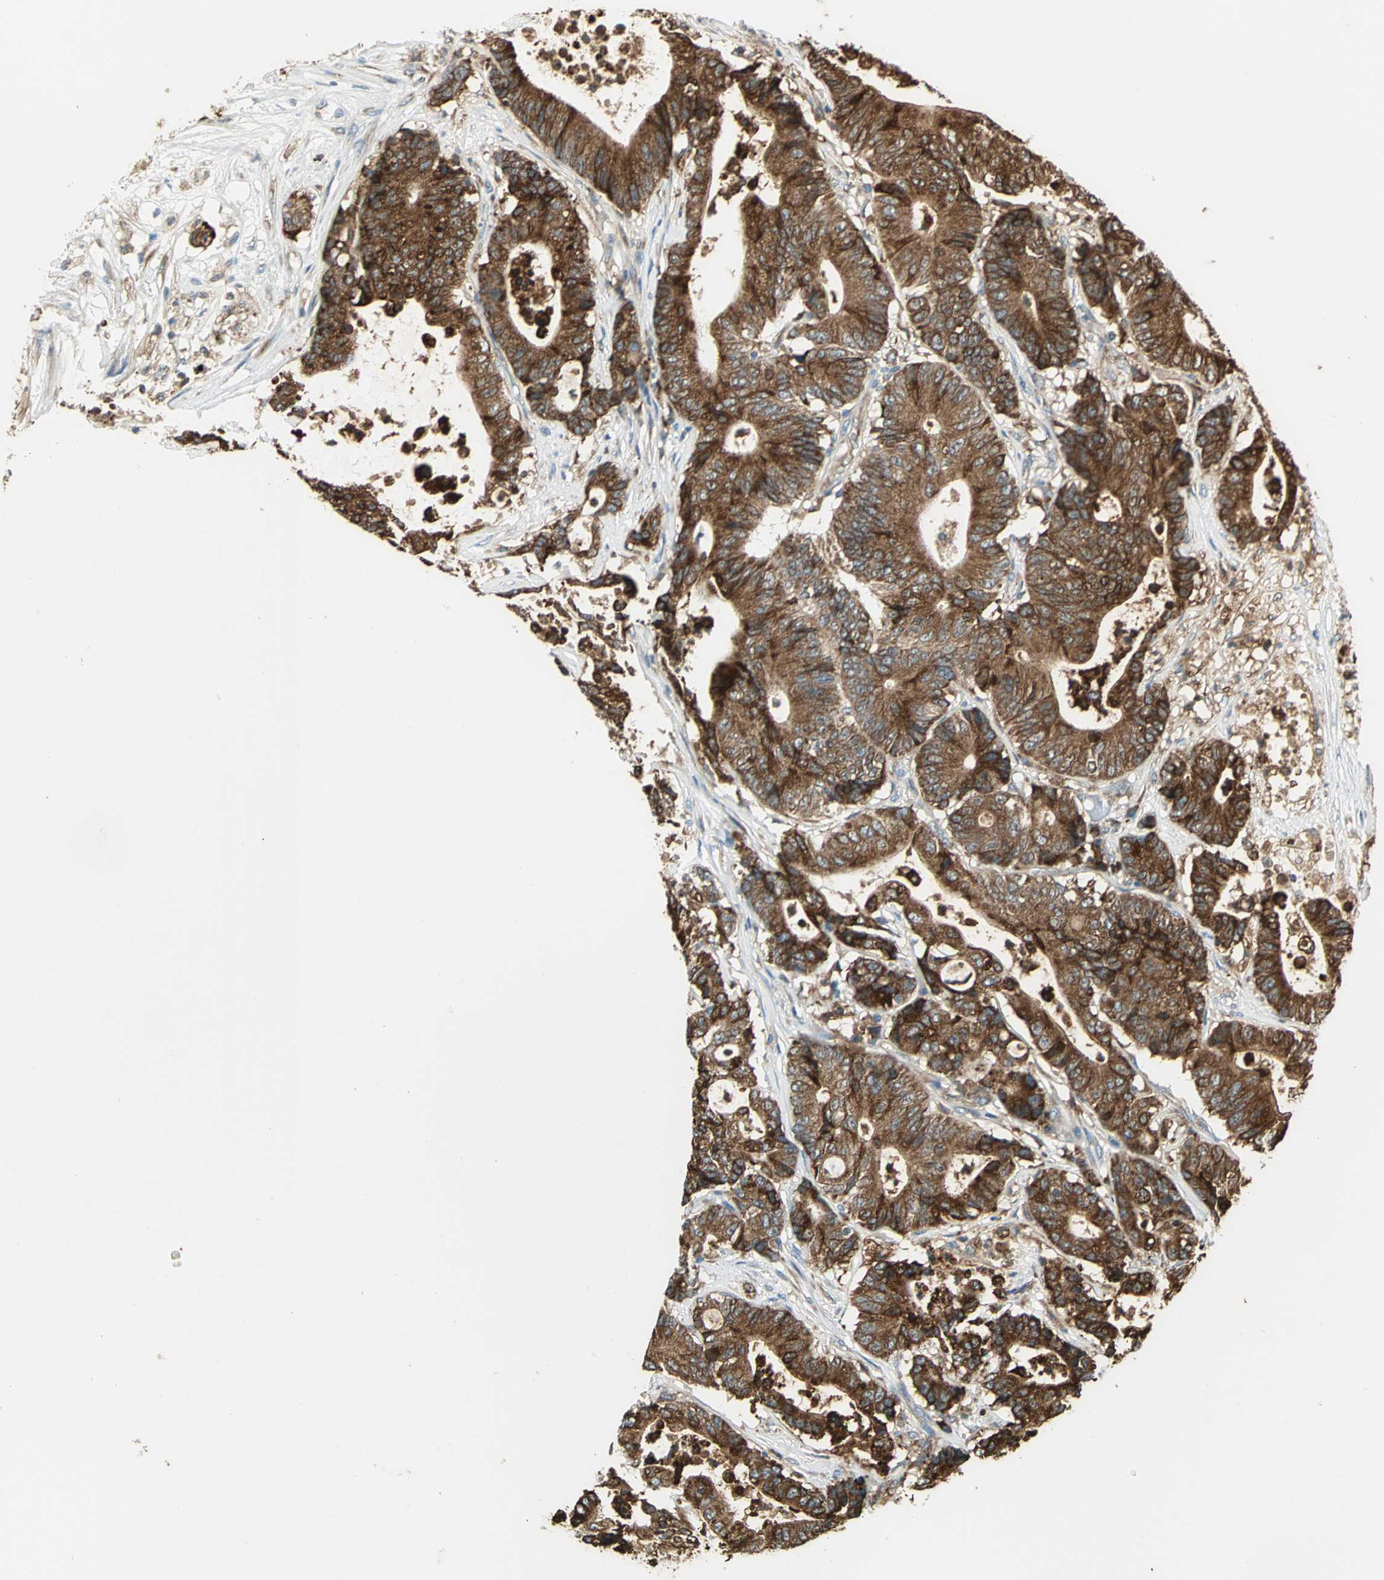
{"staining": {"intensity": "strong", "quantity": ">75%", "location": "cytoplasmic/membranous"}, "tissue": "colorectal cancer", "cell_type": "Tumor cells", "image_type": "cancer", "snomed": [{"axis": "morphology", "description": "Adenocarcinoma, NOS"}, {"axis": "topography", "description": "Colon"}], "caption": "Immunohistochemistry (IHC) staining of adenocarcinoma (colorectal), which shows high levels of strong cytoplasmic/membranous staining in about >75% of tumor cells indicating strong cytoplasmic/membranous protein expression. The staining was performed using DAB (brown) for protein detection and nuclei were counterstained in hematoxylin (blue).", "gene": "PDIA4", "patient": {"sex": "female", "age": 84}}